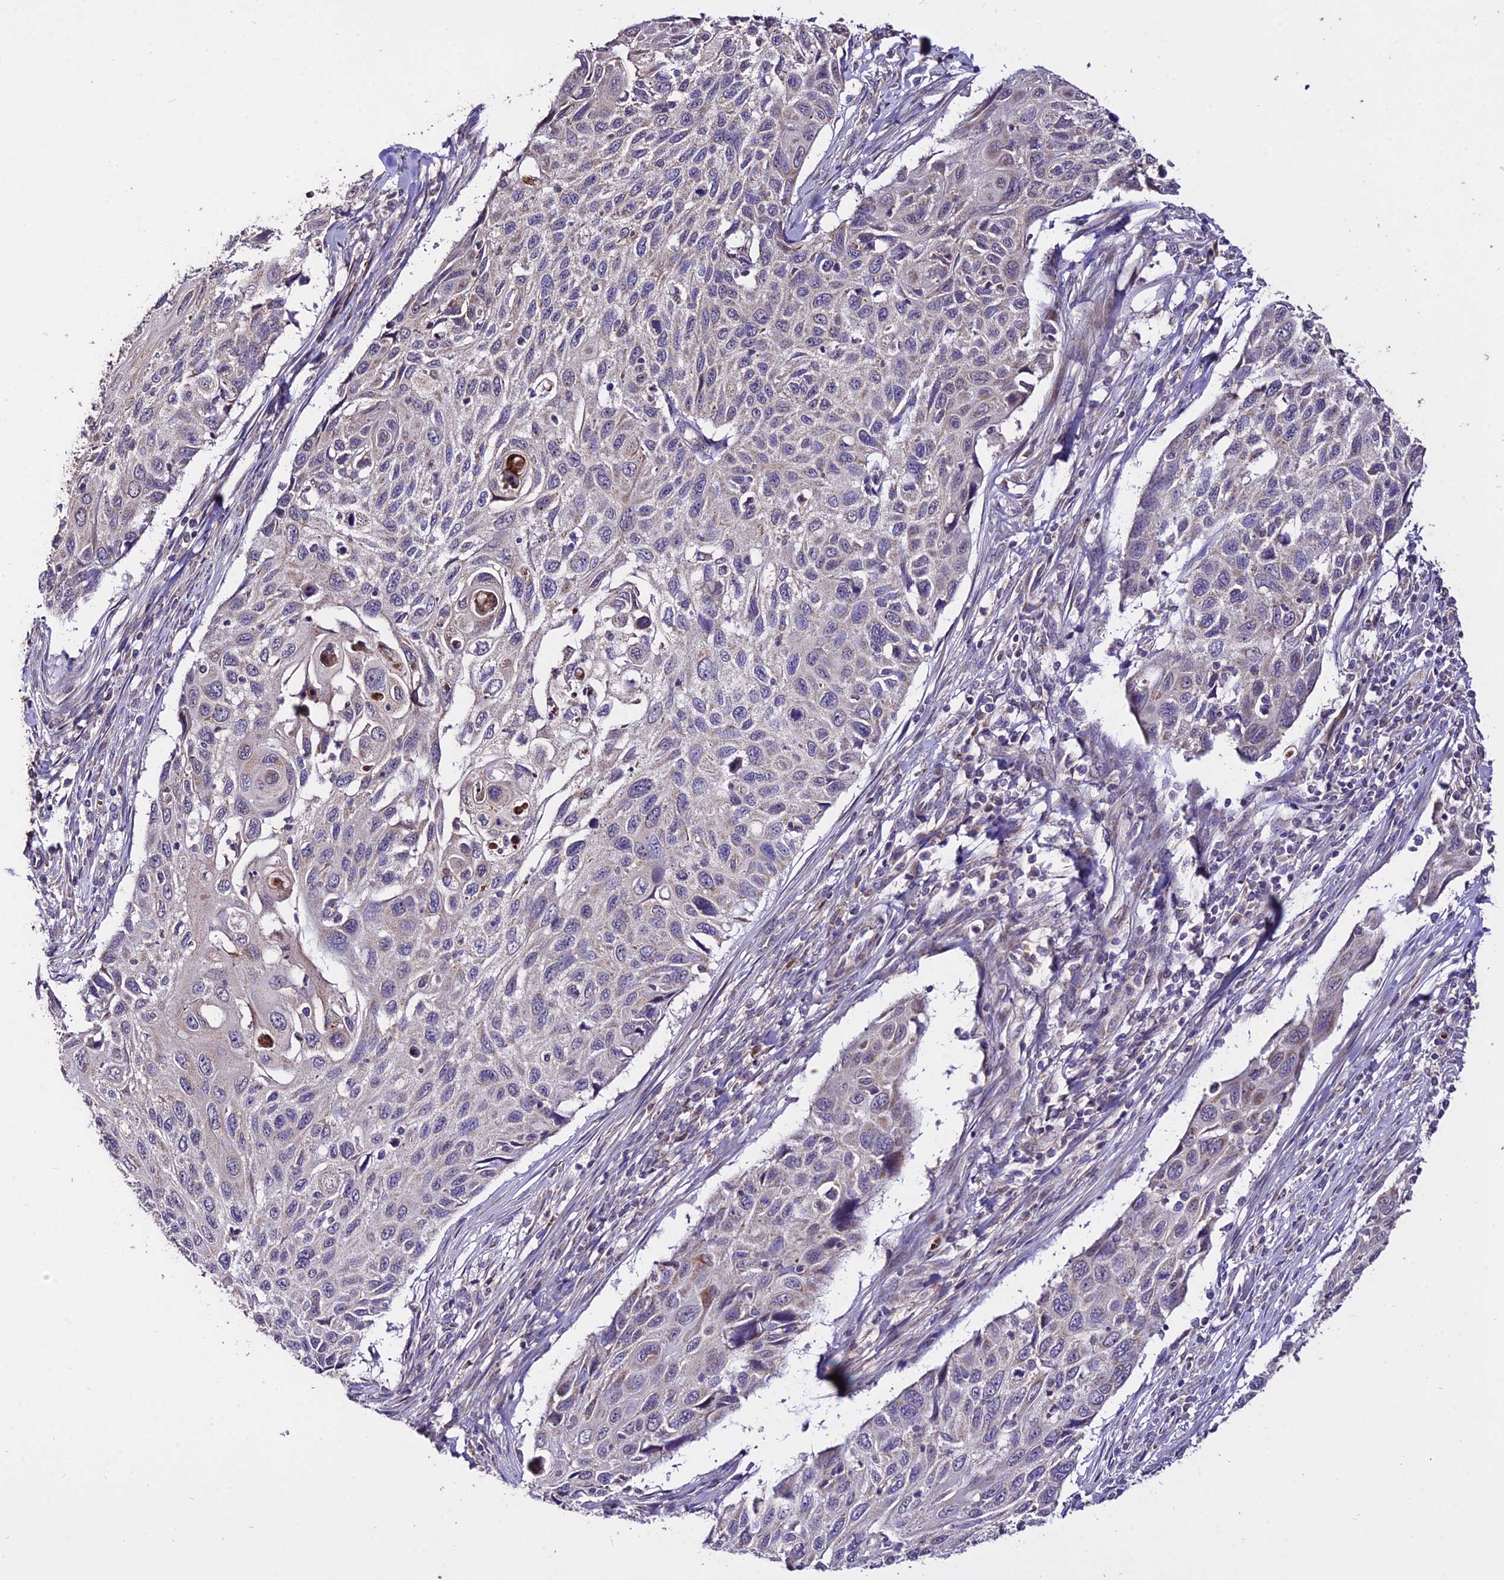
{"staining": {"intensity": "negative", "quantity": "none", "location": "none"}, "tissue": "cervical cancer", "cell_type": "Tumor cells", "image_type": "cancer", "snomed": [{"axis": "morphology", "description": "Squamous cell carcinoma, NOS"}, {"axis": "topography", "description": "Cervix"}], "caption": "Immunohistochemistry (IHC) of human cervical squamous cell carcinoma displays no positivity in tumor cells.", "gene": "WDR5B", "patient": {"sex": "female", "age": 70}}